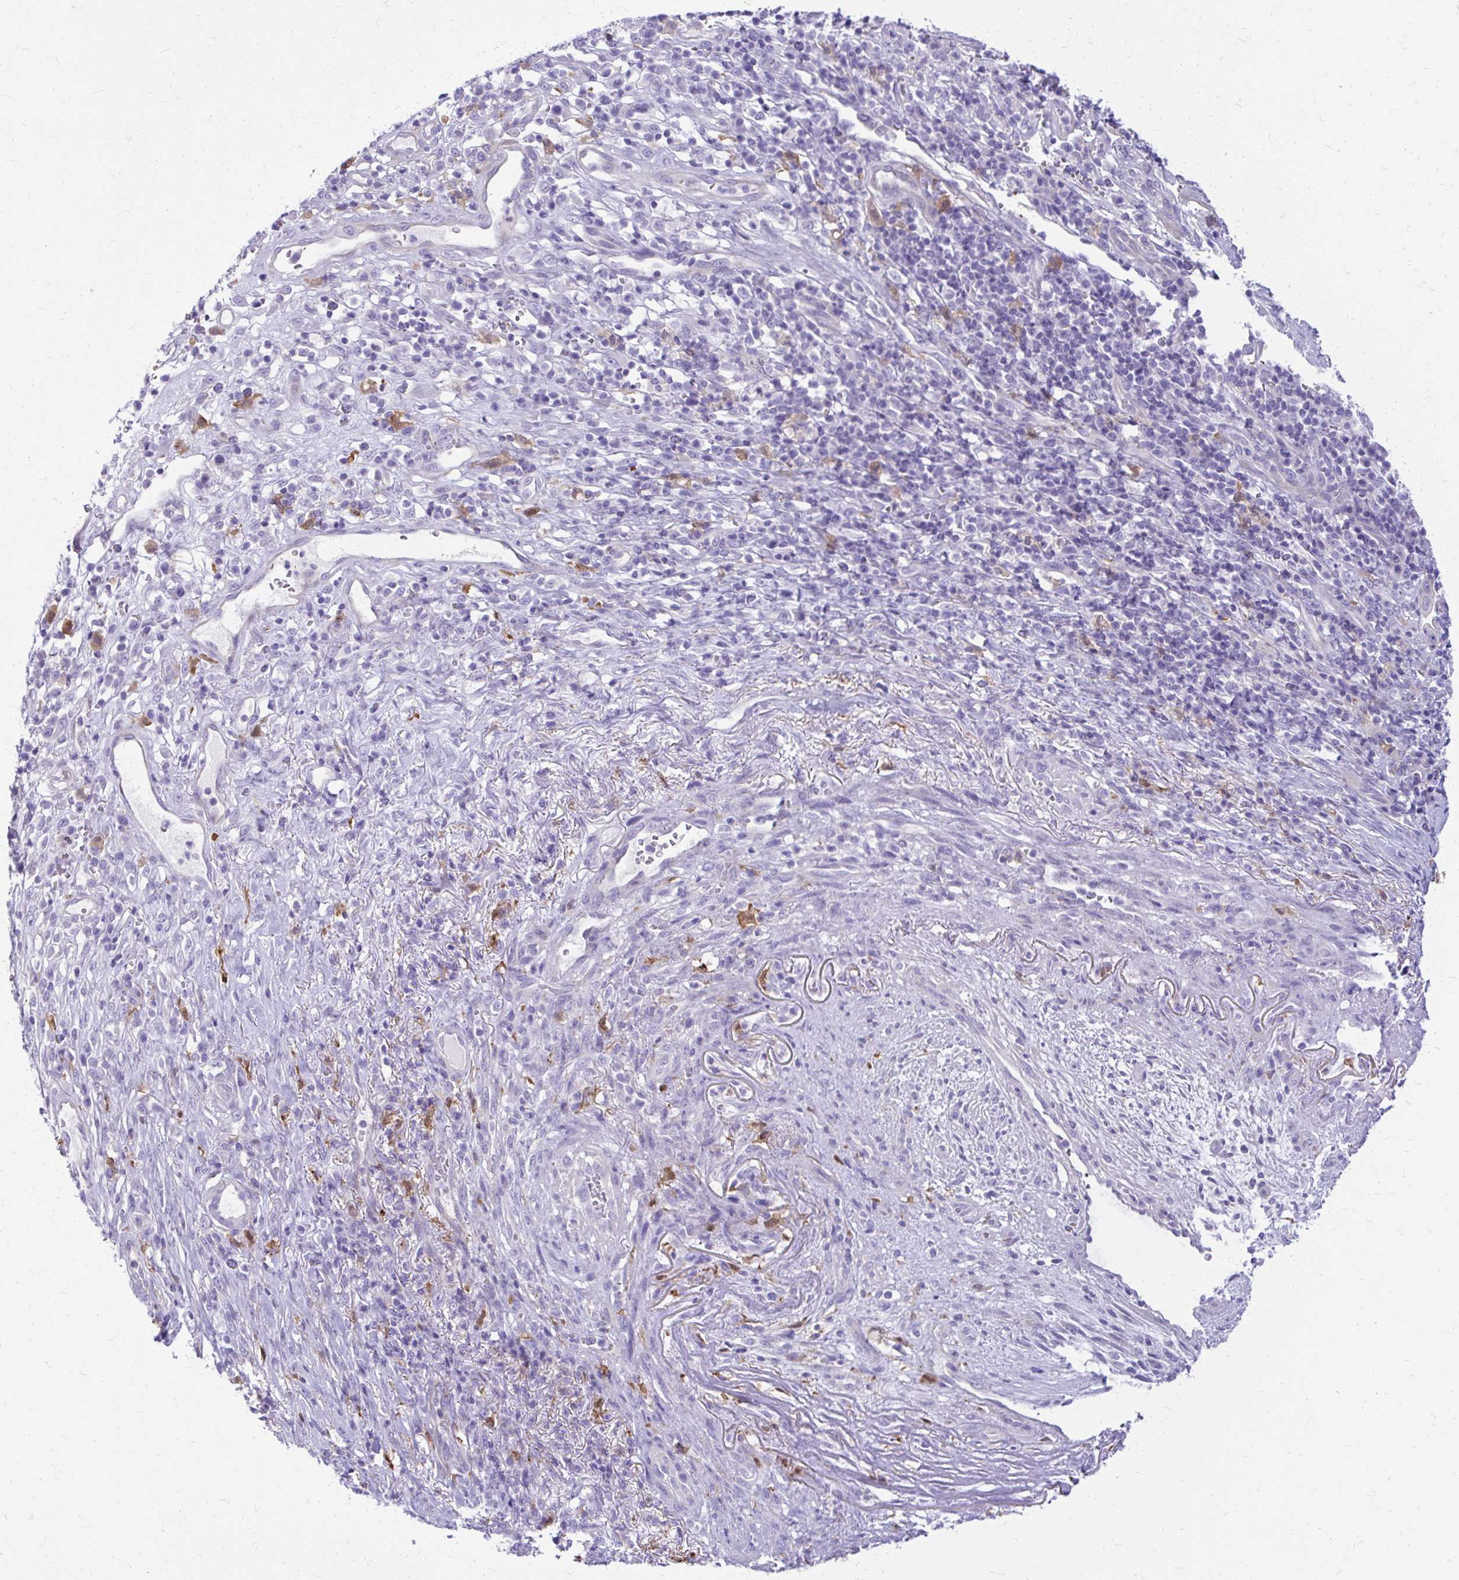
{"staining": {"intensity": "negative", "quantity": "none", "location": "none"}, "tissue": "pancreatic cancer", "cell_type": "Tumor cells", "image_type": "cancer", "snomed": [{"axis": "morphology", "description": "Adenocarcinoma, NOS"}, {"axis": "topography", "description": "Pancreas"}], "caption": "A high-resolution histopathology image shows immunohistochemistry (IHC) staining of pancreatic adenocarcinoma, which displays no significant expression in tumor cells.", "gene": "SIGLEC11", "patient": {"sex": "male", "age": 44}}